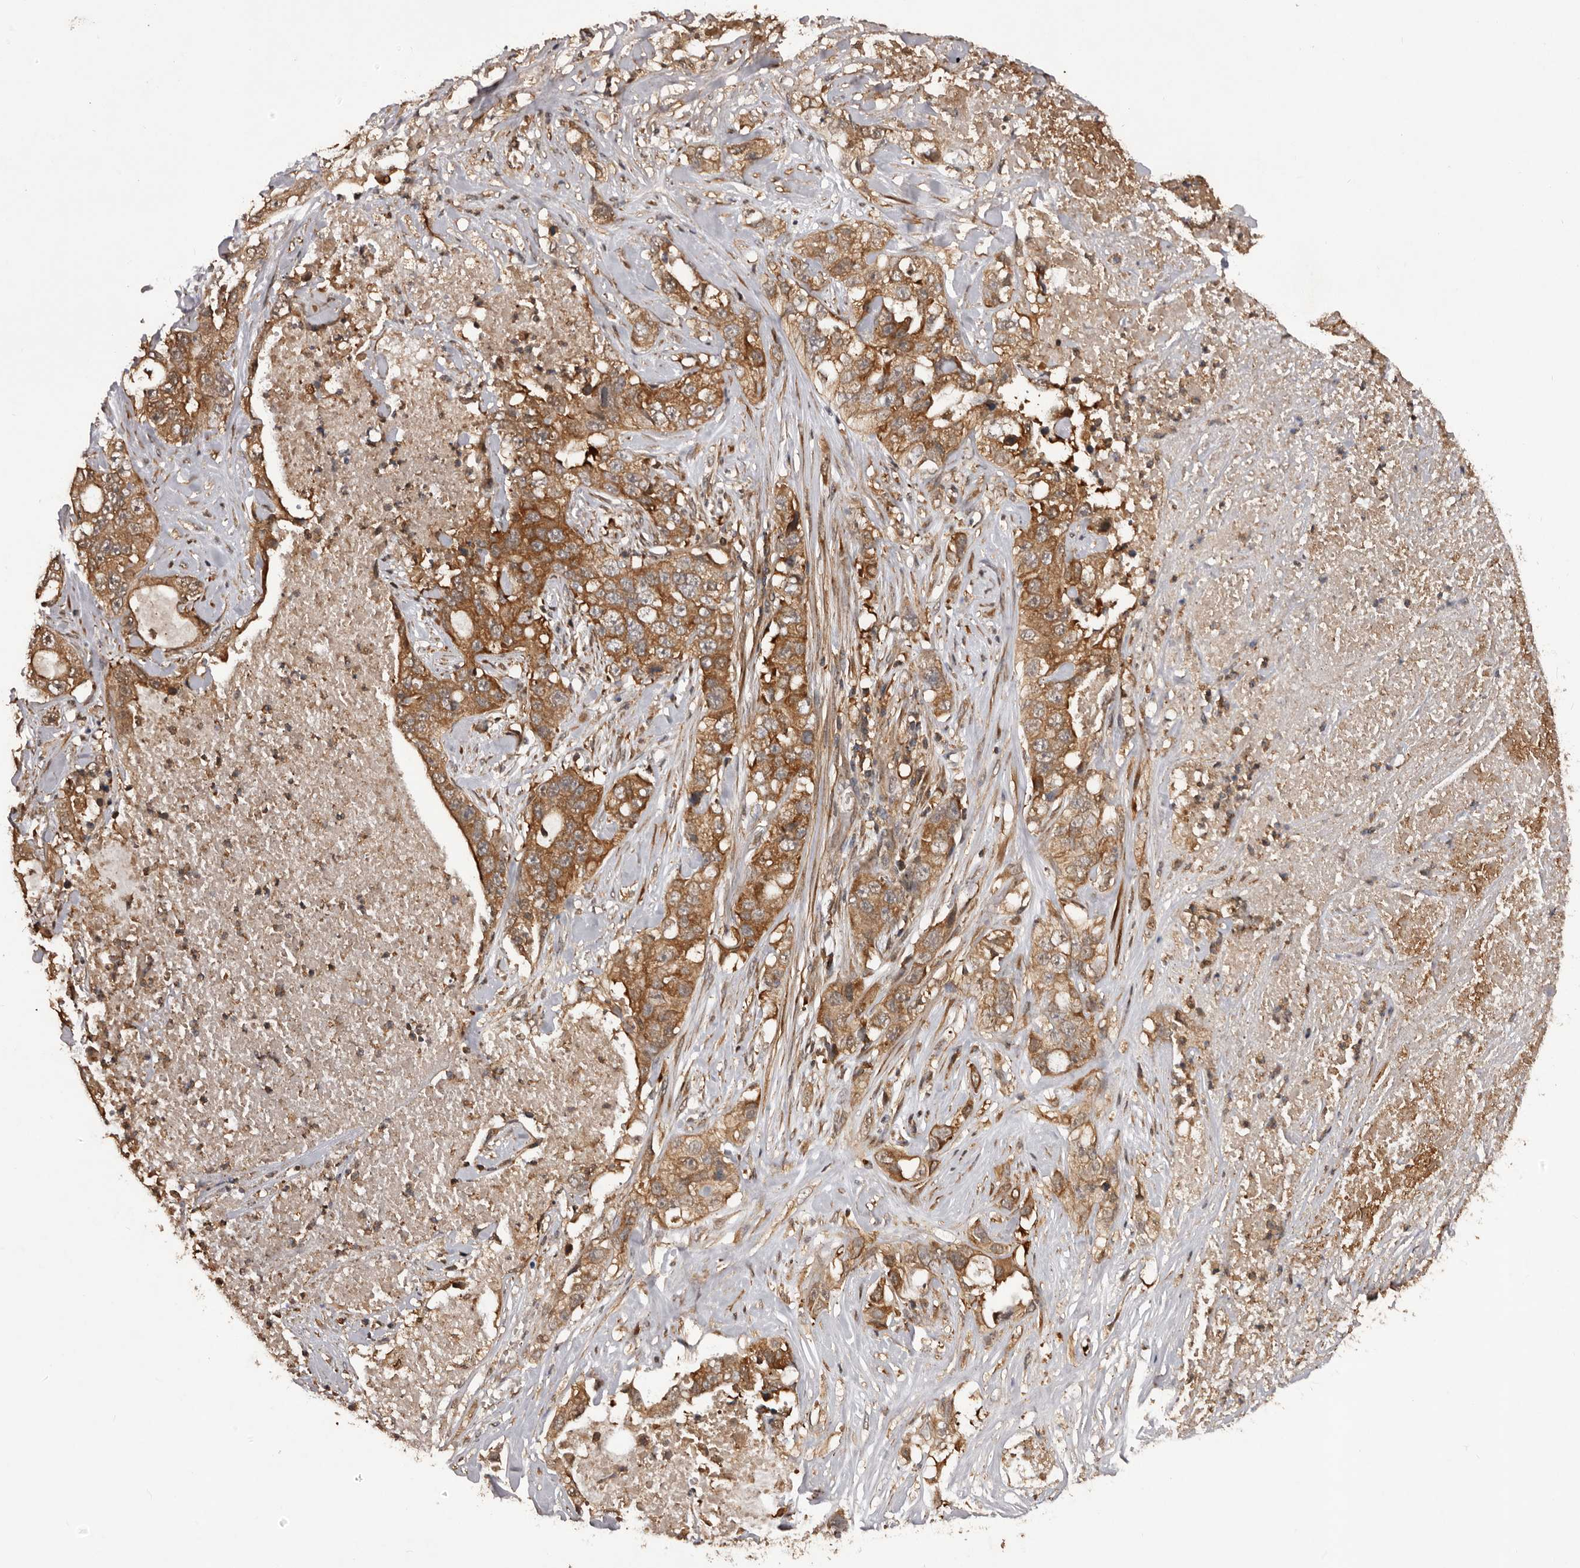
{"staining": {"intensity": "moderate", "quantity": ">75%", "location": "cytoplasmic/membranous"}, "tissue": "lung cancer", "cell_type": "Tumor cells", "image_type": "cancer", "snomed": [{"axis": "morphology", "description": "Adenocarcinoma, NOS"}, {"axis": "topography", "description": "Lung"}], "caption": "Immunohistochemical staining of human adenocarcinoma (lung) demonstrates medium levels of moderate cytoplasmic/membranous positivity in approximately >75% of tumor cells. Ihc stains the protein of interest in brown and the nuclei are stained blue.", "gene": "SLC22A3", "patient": {"sex": "female", "age": 51}}